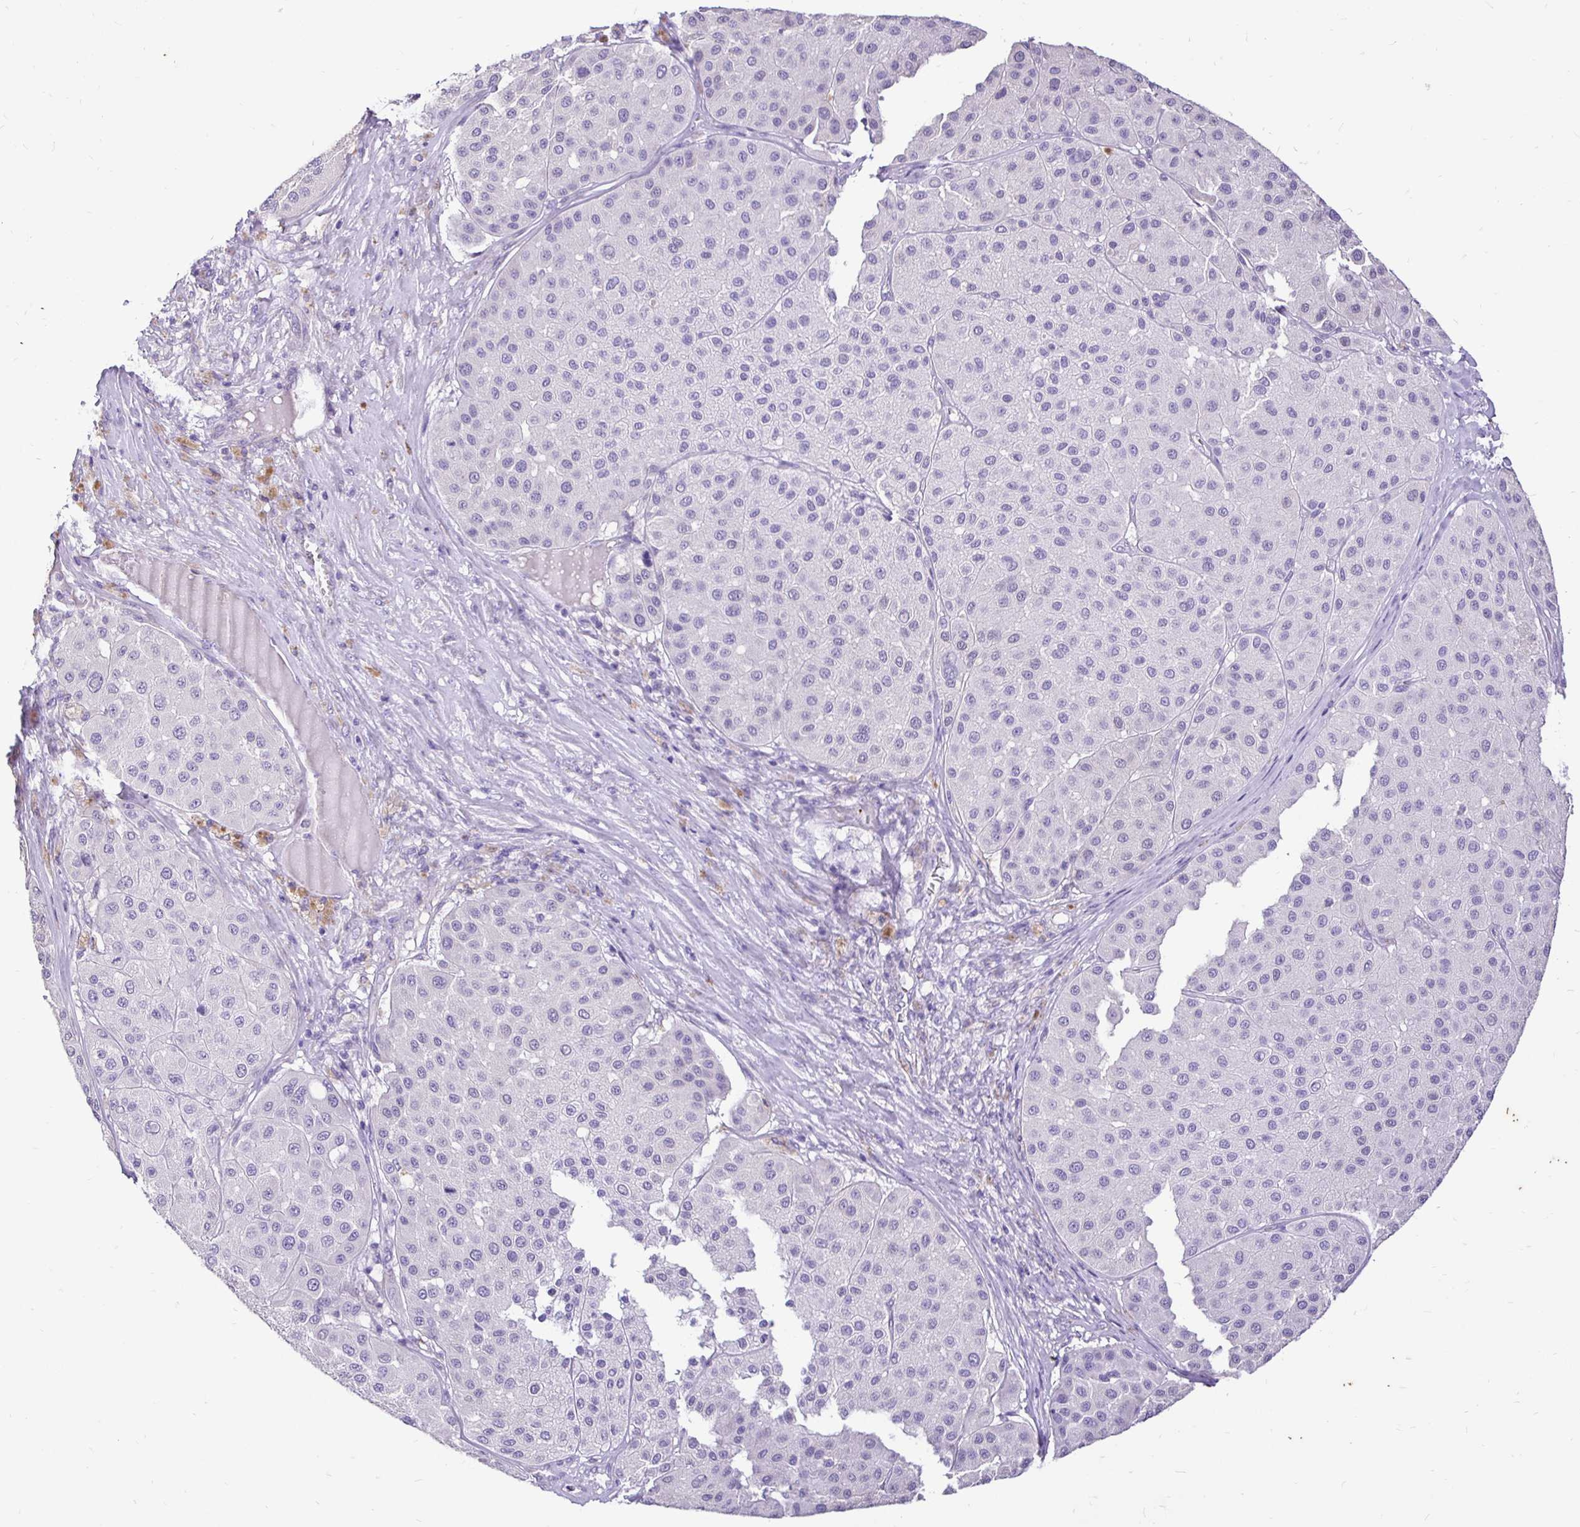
{"staining": {"intensity": "negative", "quantity": "none", "location": "none"}, "tissue": "melanoma", "cell_type": "Tumor cells", "image_type": "cancer", "snomed": [{"axis": "morphology", "description": "Malignant melanoma, Metastatic site"}, {"axis": "topography", "description": "Smooth muscle"}], "caption": "Human malignant melanoma (metastatic site) stained for a protein using immunohistochemistry (IHC) shows no expression in tumor cells.", "gene": "TAF1D", "patient": {"sex": "male", "age": 41}}